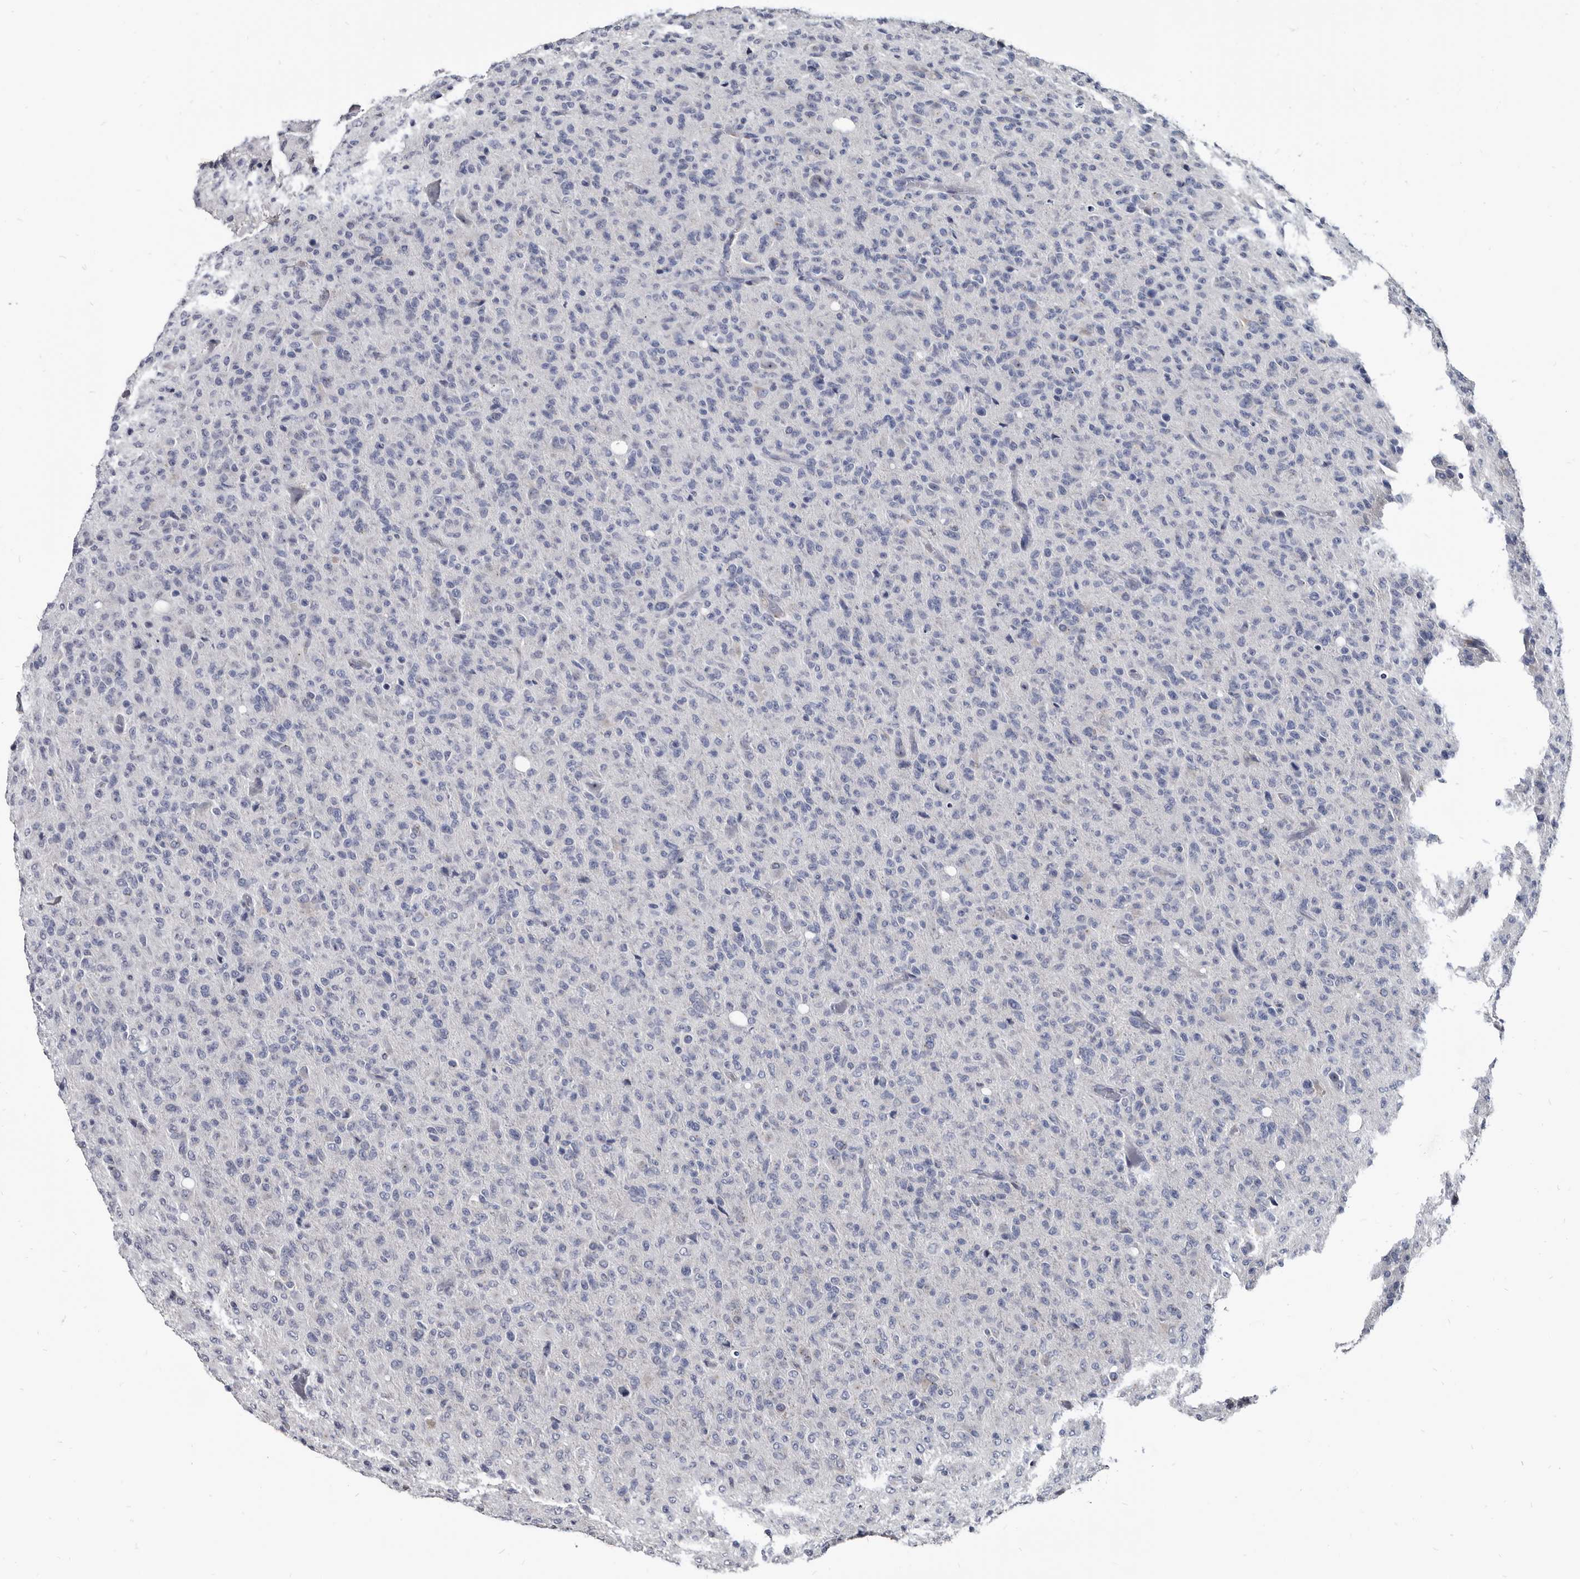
{"staining": {"intensity": "negative", "quantity": "none", "location": "none"}, "tissue": "glioma", "cell_type": "Tumor cells", "image_type": "cancer", "snomed": [{"axis": "morphology", "description": "Glioma, malignant, High grade"}, {"axis": "topography", "description": "Brain"}], "caption": "High-grade glioma (malignant) was stained to show a protein in brown. There is no significant staining in tumor cells. Brightfield microscopy of immunohistochemistry (IHC) stained with DAB (brown) and hematoxylin (blue), captured at high magnification.", "gene": "PRSS8", "patient": {"sex": "female", "age": 57}}